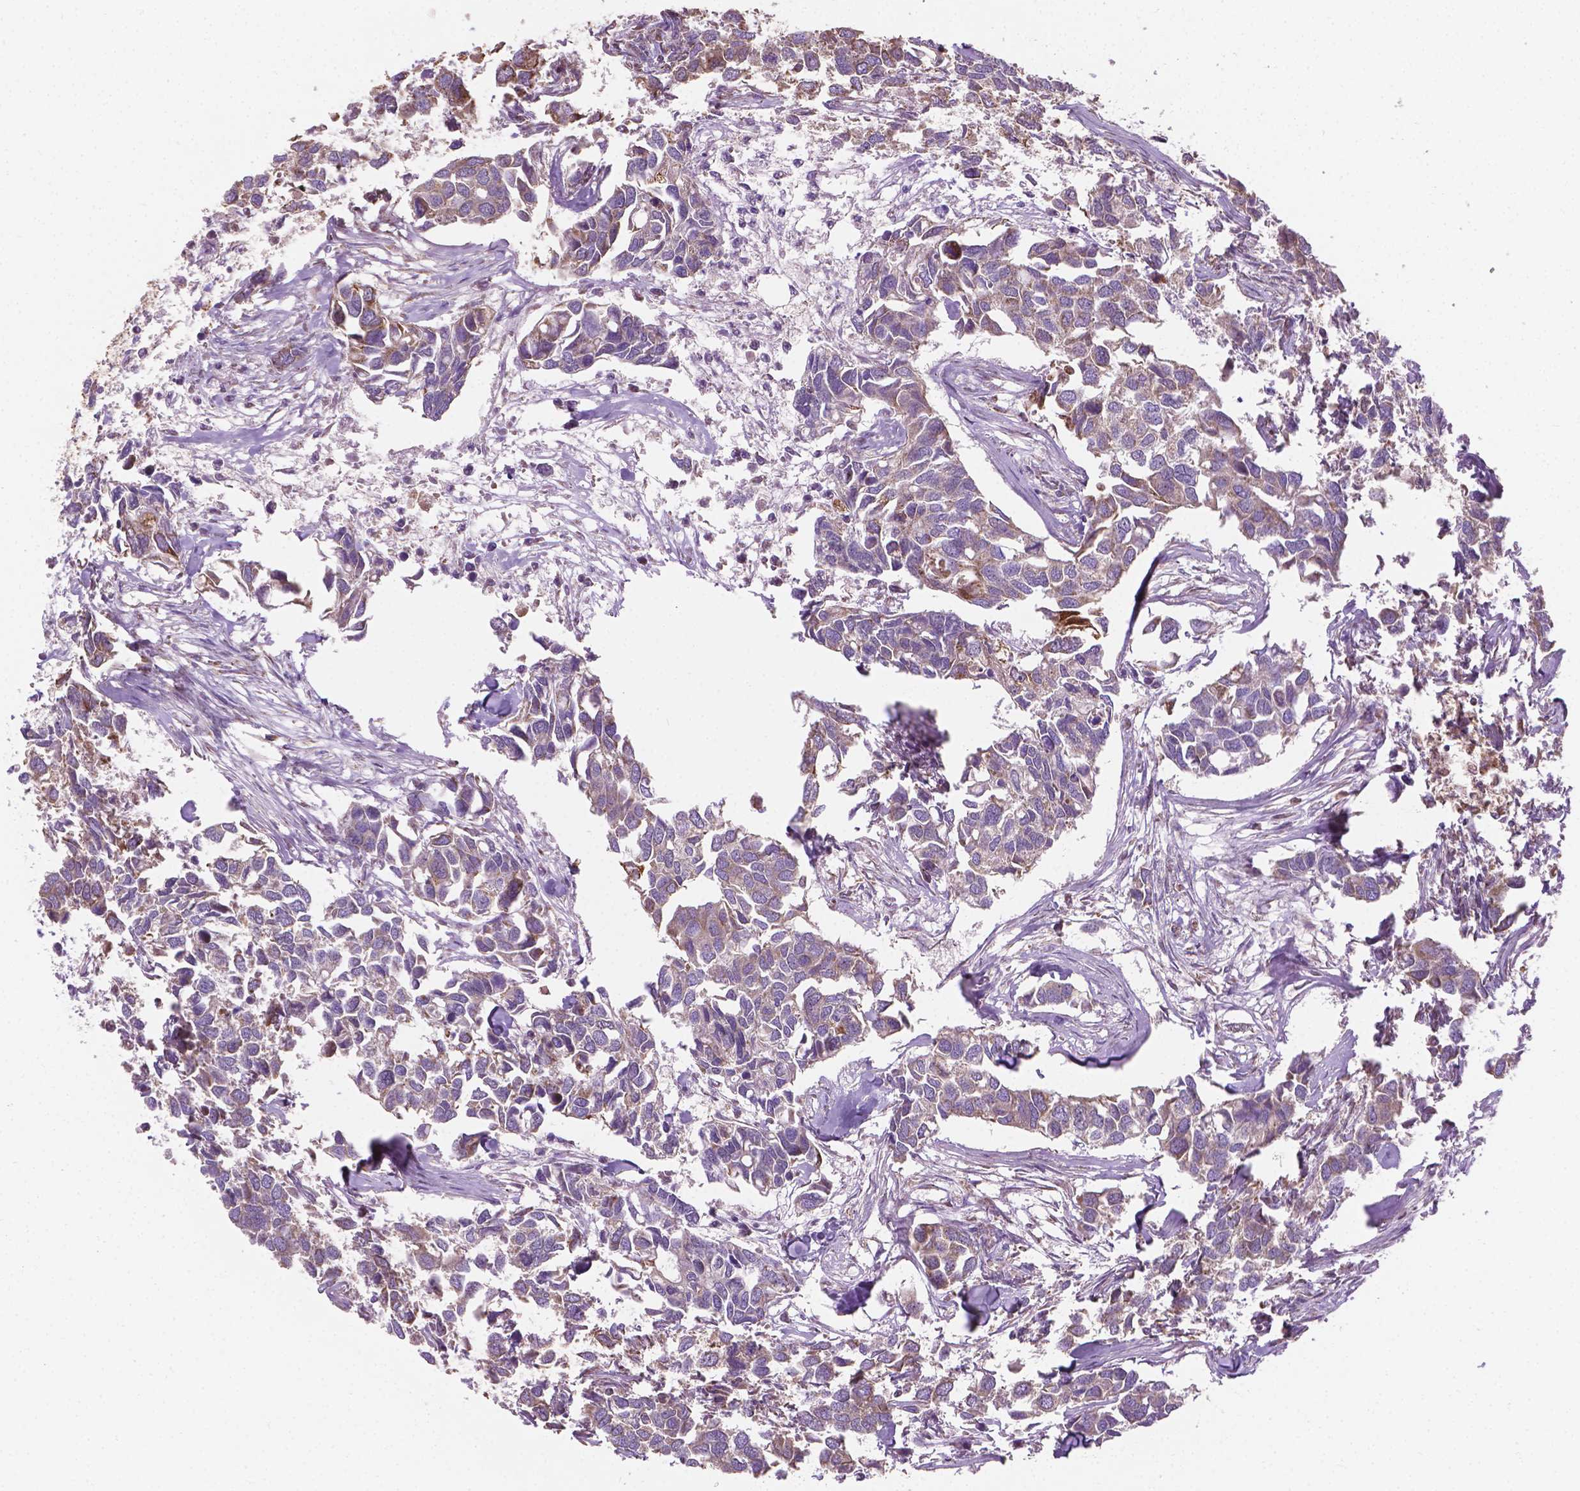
{"staining": {"intensity": "weak", "quantity": ">75%", "location": "cytoplasmic/membranous"}, "tissue": "breast cancer", "cell_type": "Tumor cells", "image_type": "cancer", "snomed": [{"axis": "morphology", "description": "Duct carcinoma"}, {"axis": "topography", "description": "Breast"}], "caption": "Protein analysis of breast cancer (intraductal carcinoma) tissue displays weak cytoplasmic/membranous expression in approximately >75% of tumor cells. The protein of interest is stained brown, and the nuclei are stained in blue (DAB (3,3'-diaminobenzidine) IHC with brightfield microscopy, high magnification).", "gene": "PIBF1", "patient": {"sex": "female", "age": 83}}